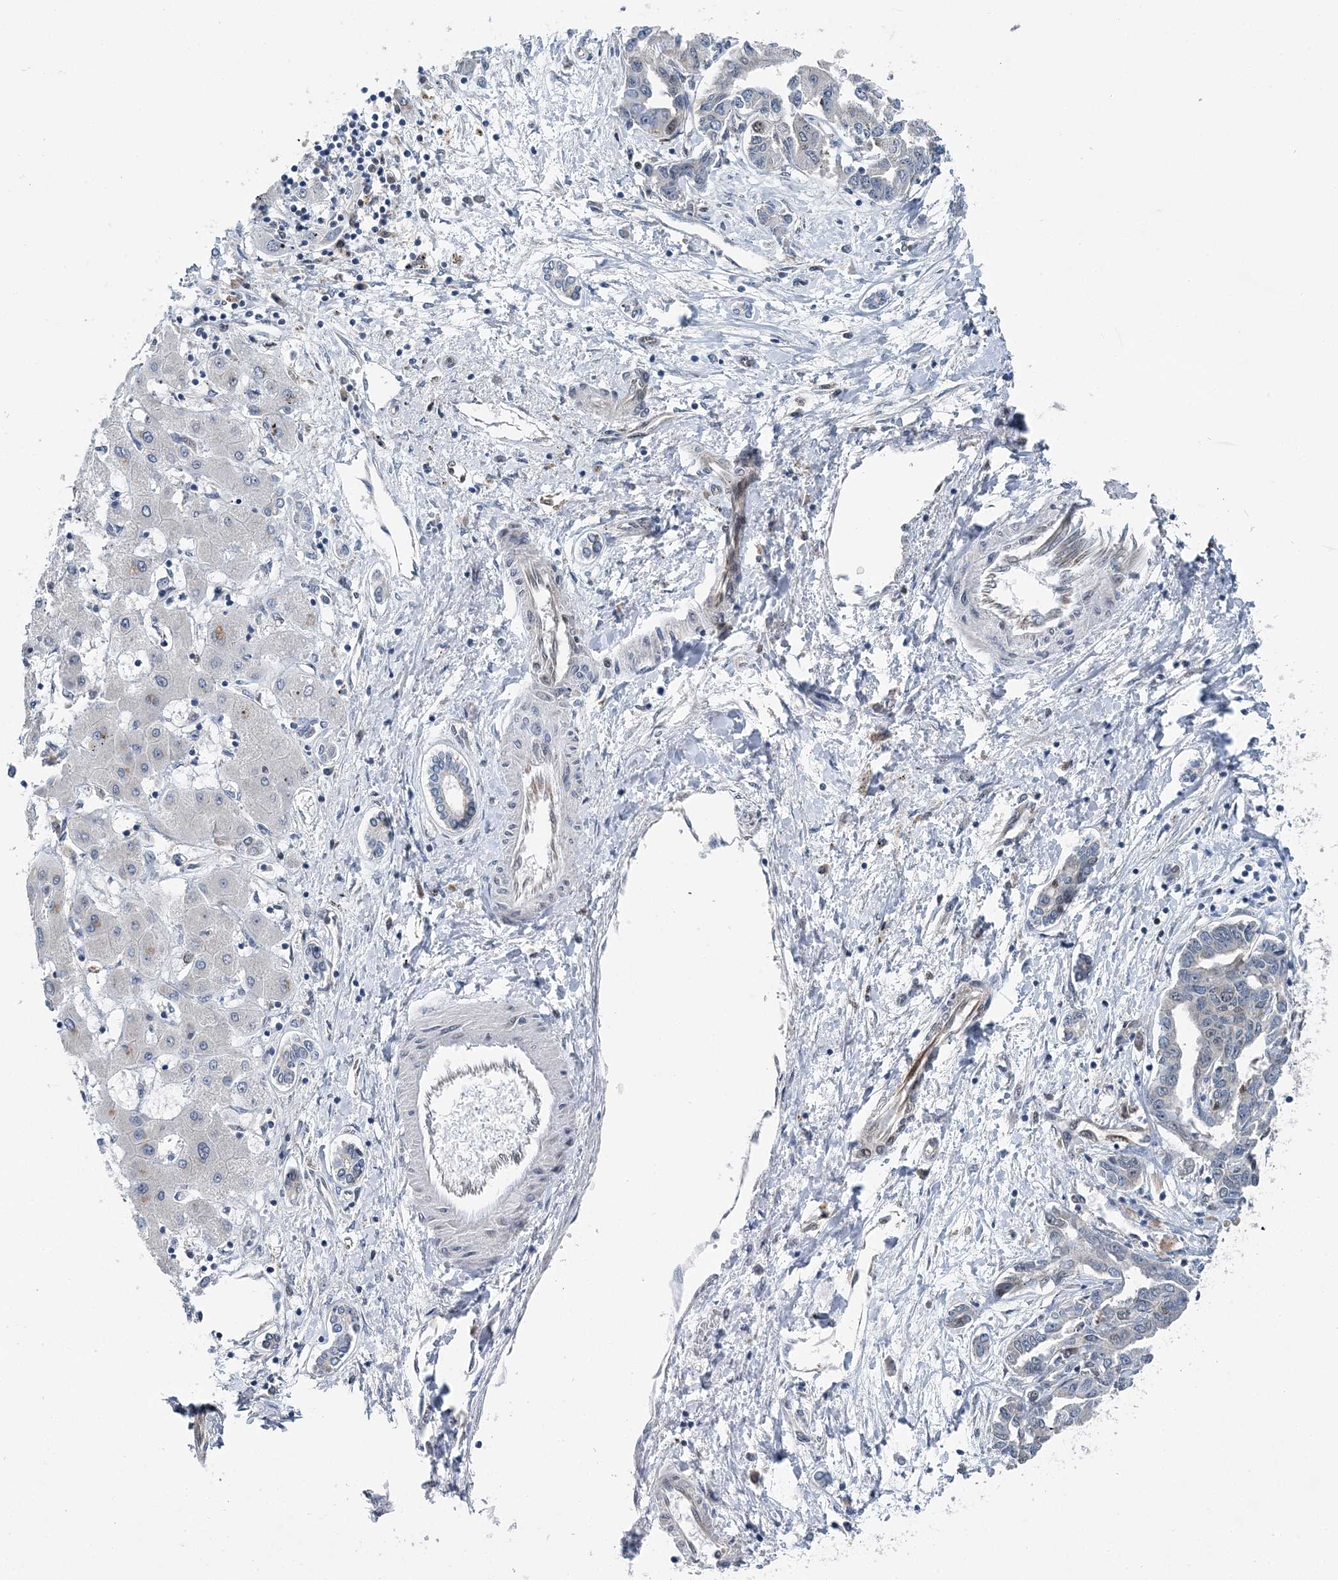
{"staining": {"intensity": "negative", "quantity": "none", "location": "none"}, "tissue": "liver cancer", "cell_type": "Tumor cells", "image_type": "cancer", "snomed": [{"axis": "morphology", "description": "Cholangiocarcinoma"}, {"axis": "topography", "description": "Liver"}], "caption": "Human liver cancer (cholangiocarcinoma) stained for a protein using immunohistochemistry (IHC) displays no positivity in tumor cells.", "gene": "HAT1", "patient": {"sex": "male", "age": 59}}